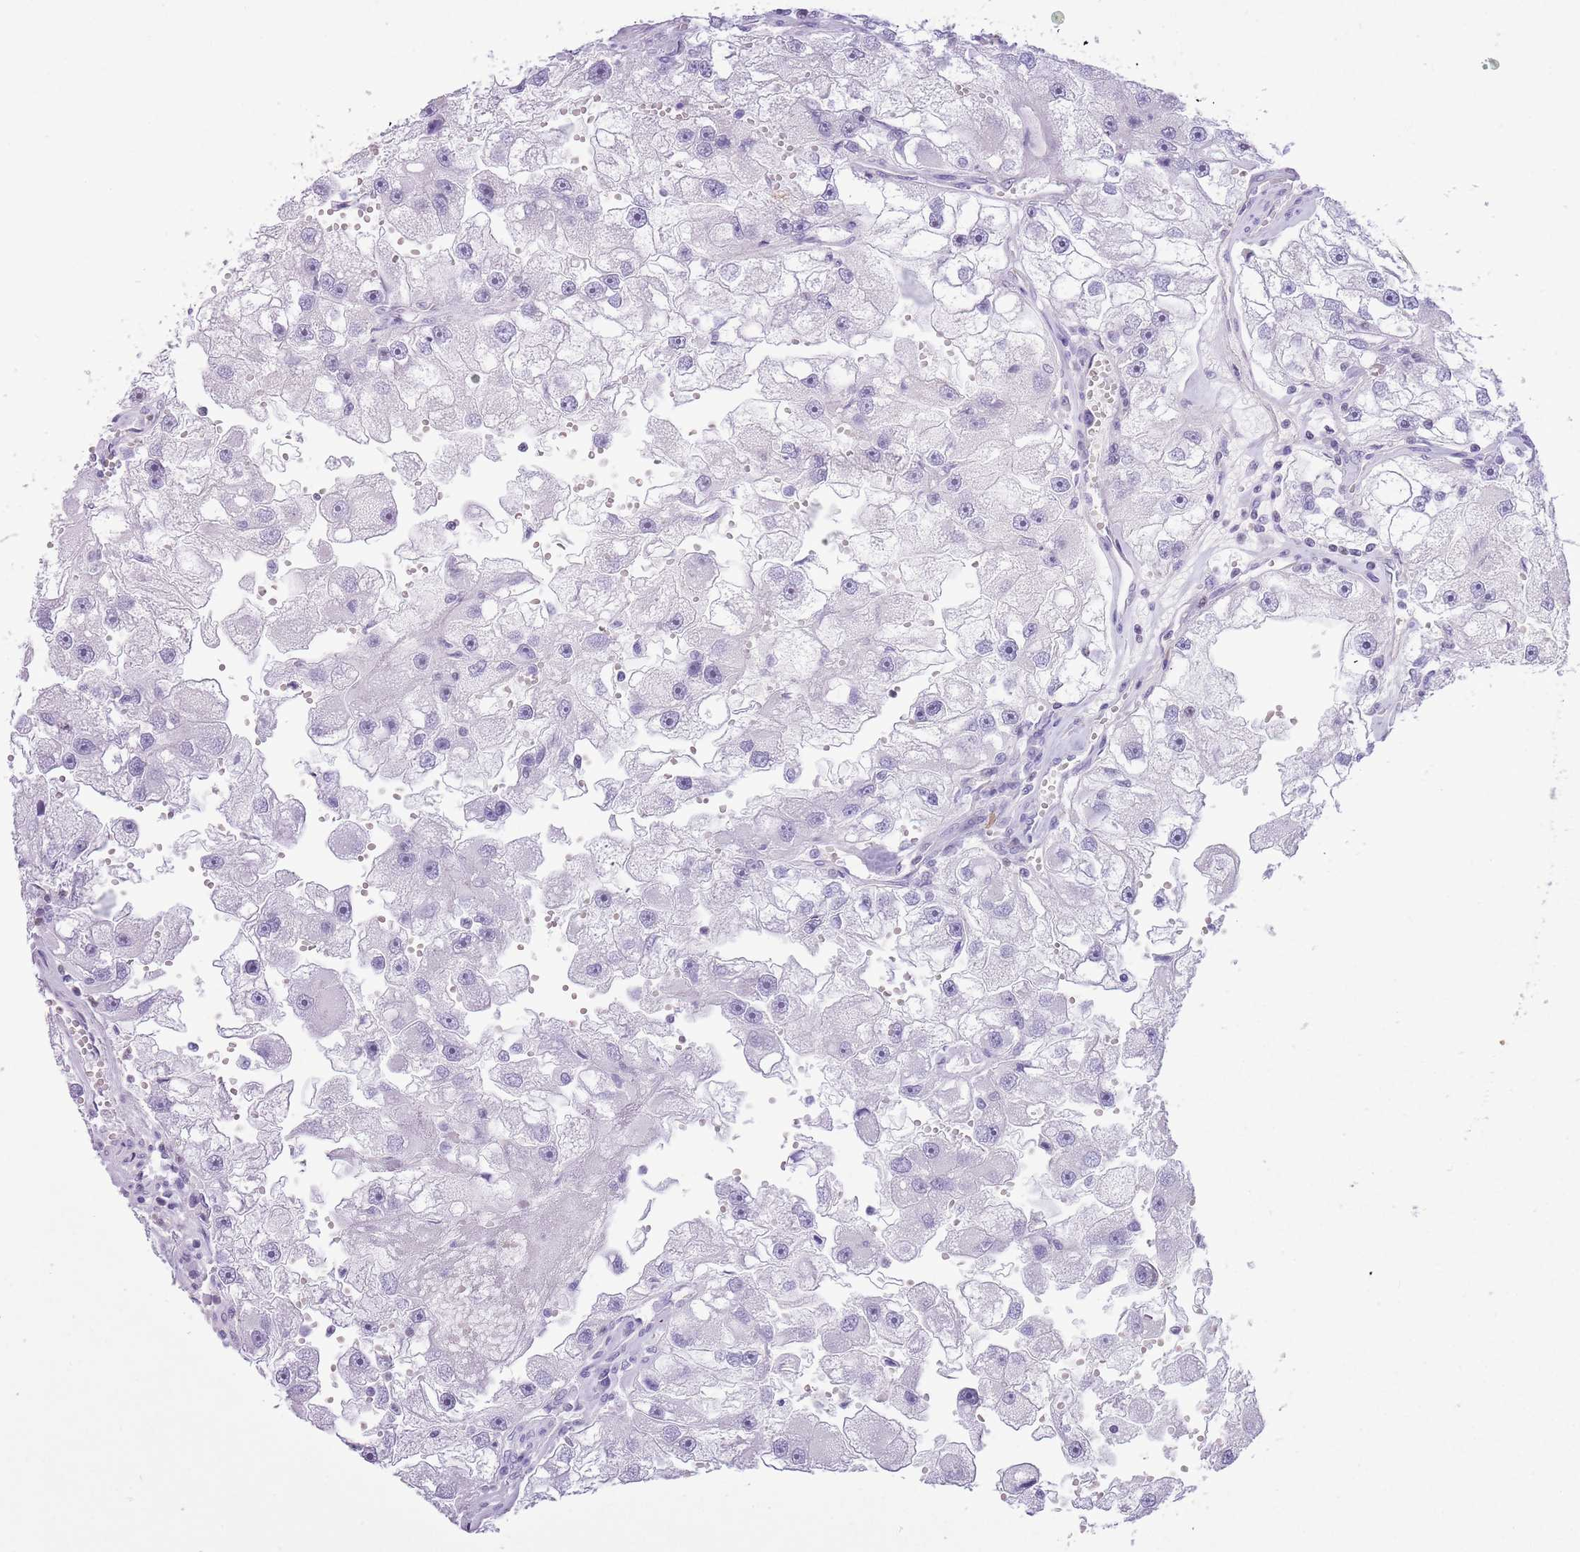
{"staining": {"intensity": "negative", "quantity": "none", "location": "none"}, "tissue": "renal cancer", "cell_type": "Tumor cells", "image_type": "cancer", "snomed": [{"axis": "morphology", "description": "Adenocarcinoma, NOS"}, {"axis": "topography", "description": "Kidney"}], "caption": "Immunohistochemical staining of renal cancer (adenocarcinoma) demonstrates no significant expression in tumor cells.", "gene": "BCL11B", "patient": {"sex": "male", "age": 63}}